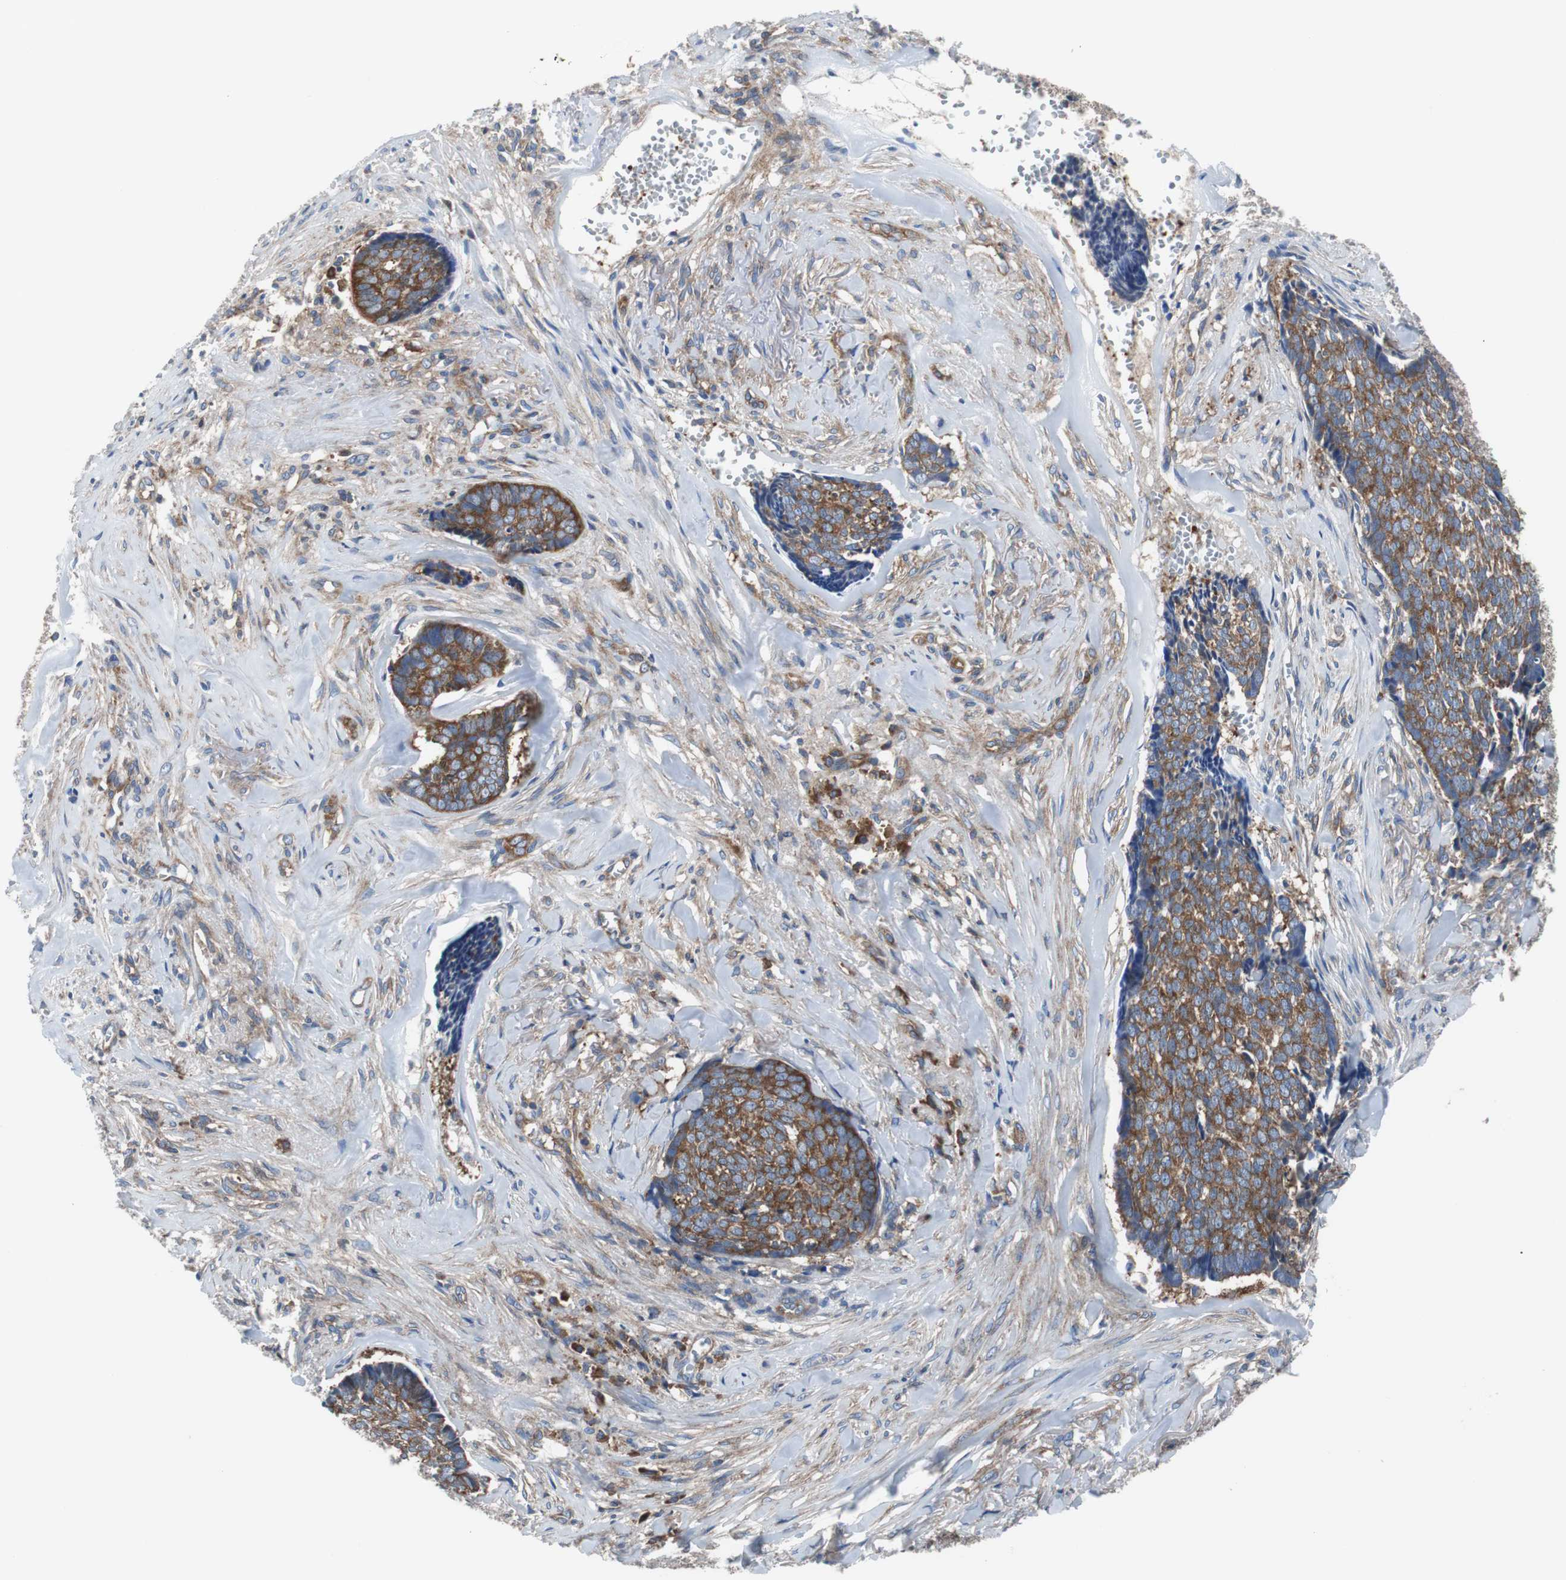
{"staining": {"intensity": "strong", "quantity": ">75%", "location": "cytoplasmic/membranous"}, "tissue": "skin cancer", "cell_type": "Tumor cells", "image_type": "cancer", "snomed": [{"axis": "morphology", "description": "Basal cell carcinoma"}, {"axis": "topography", "description": "Skin"}], "caption": "Human skin basal cell carcinoma stained with a brown dye demonstrates strong cytoplasmic/membranous positive expression in approximately >75% of tumor cells.", "gene": "BRAF", "patient": {"sex": "male", "age": 84}}